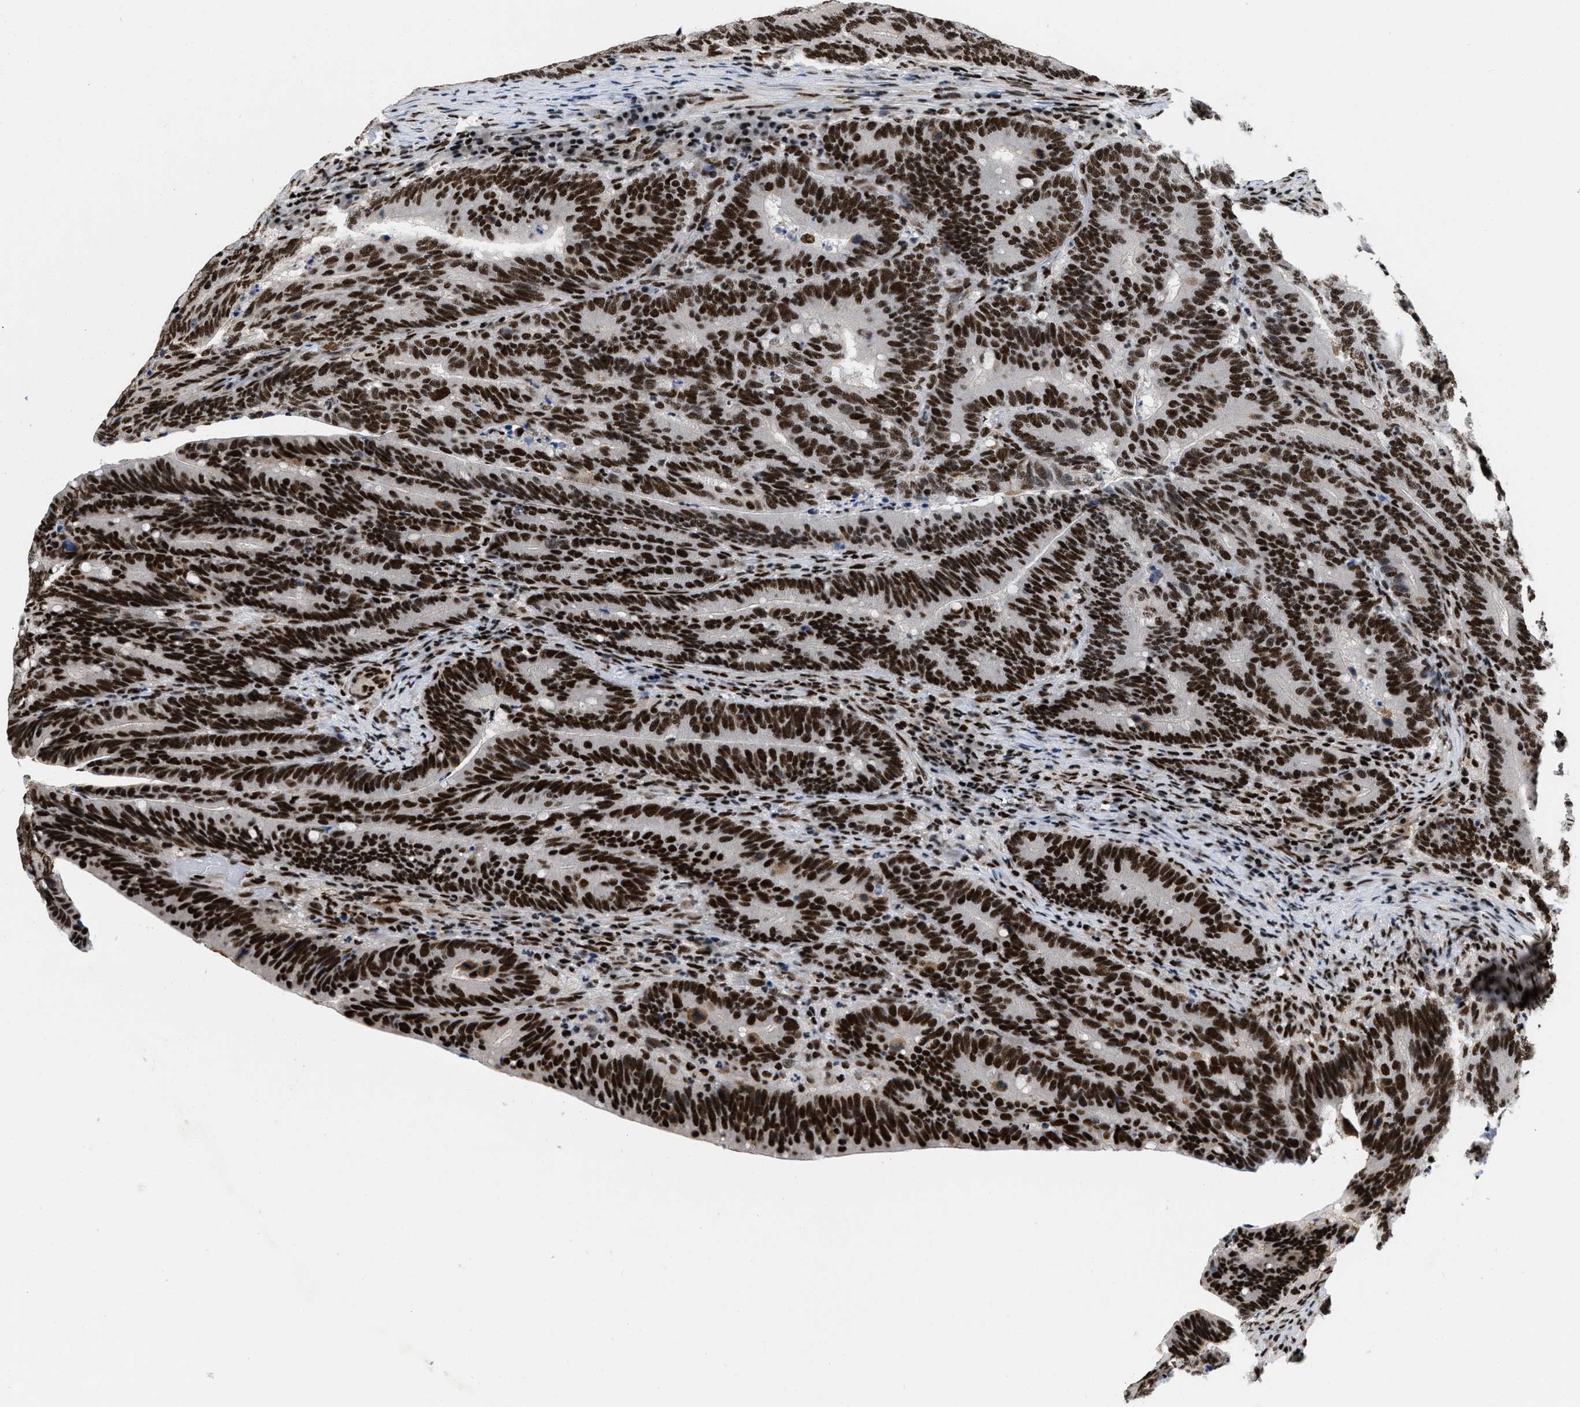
{"staining": {"intensity": "strong", "quantity": ">75%", "location": "nuclear"}, "tissue": "colorectal cancer", "cell_type": "Tumor cells", "image_type": "cancer", "snomed": [{"axis": "morphology", "description": "Adenocarcinoma, NOS"}, {"axis": "topography", "description": "Colon"}], "caption": "Strong nuclear staining for a protein is identified in about >75% of tumor cells of adenocarcinoma (colorectal) using IHC.", "gene": "CREB1", "patient": {"sex": "female", "age": 66}}